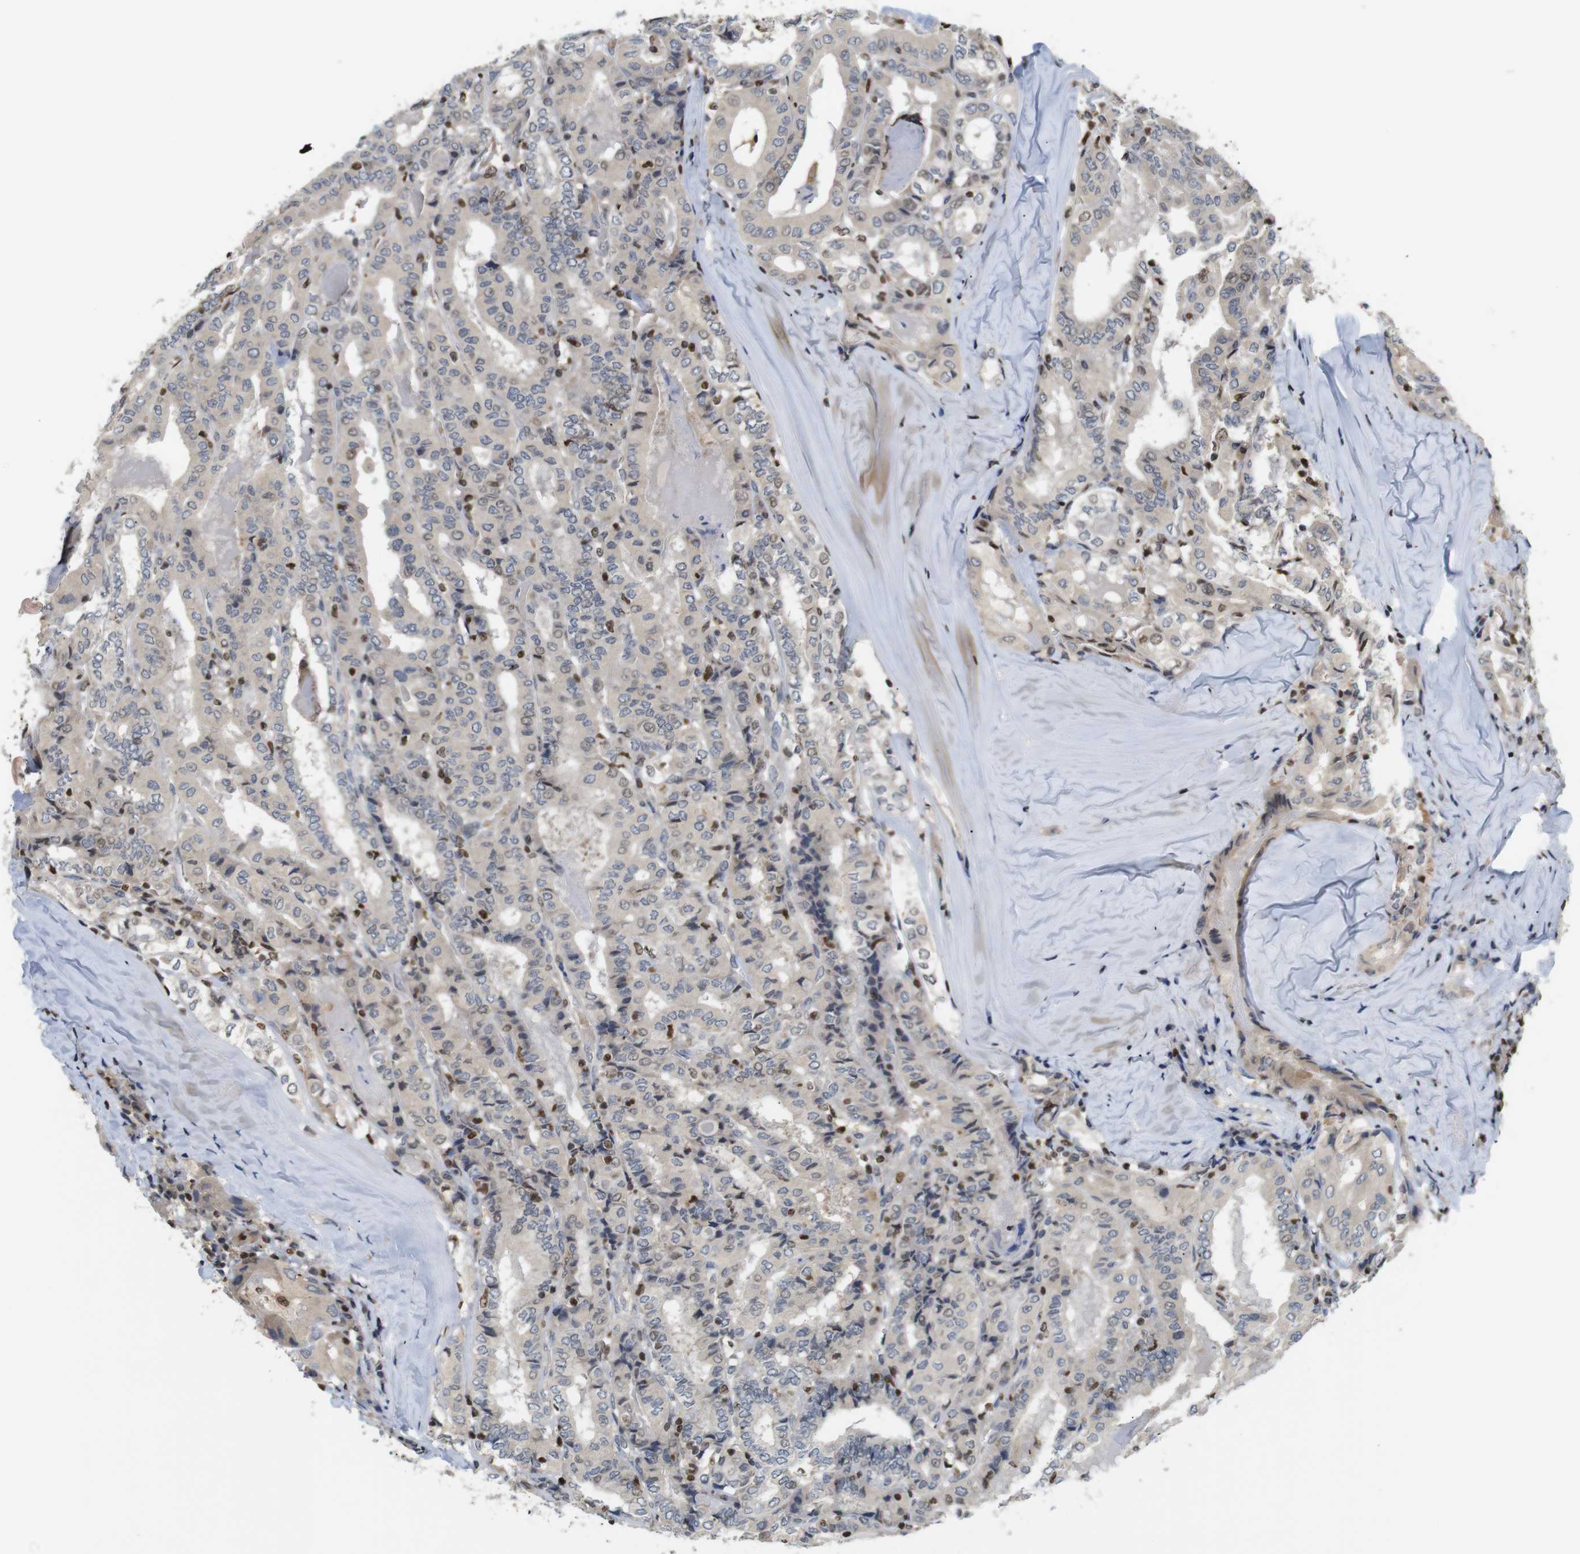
{"staining": {"intensity": "weak", "quantity": "25%-75%", "location": "cytoplasmic/membranous"}, "tissue": "thyroid cancer", "cell_type": "Tumor cells", "image_type": "cancer", "snomed": [{"axis": "morphology", "description": "Papillary adenocarcinoma, NOS"}, {"axis": "topography", "description": "Thyroid gland"}], "caption": "Approximately 25%-75% of tumor cells in papillary adenocarcinoma (thyroid) show weak cytoplasmic/membranous protein expression as visualized by brown immunohistochemical staining.", "gene": "MBD1", "patient": {"sex": "female", "age": 42}}